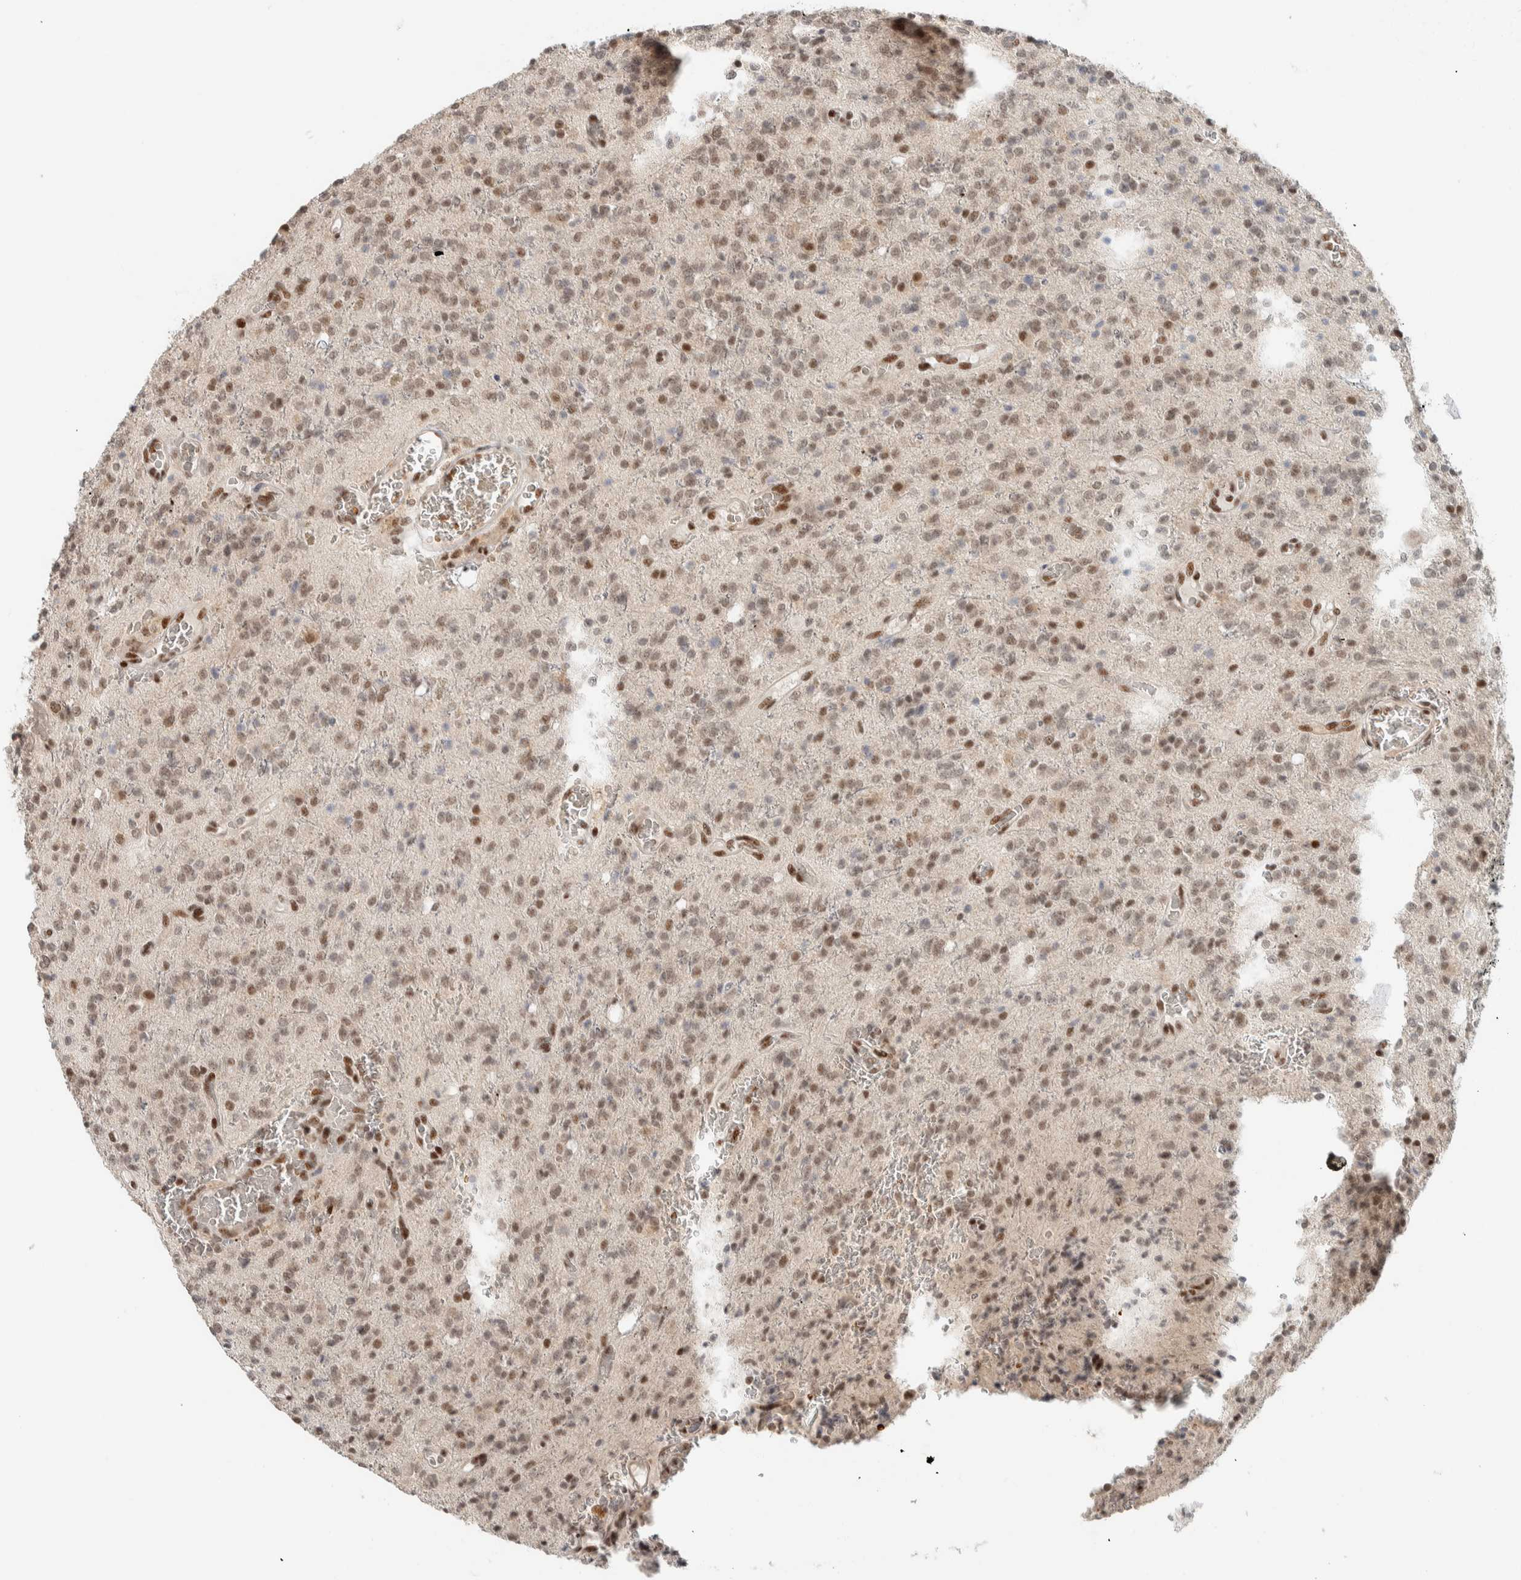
{"staining": {"intensity": "moderate", "quantity": ">75%", "location": "nuclear"}, "tissue": "glioma", "cell_type": "Tumor cells", "image_type": "cancer", "snomed": [{"axis": "morphology", "description": "Glioma, malignant, High grade"}, {"axis": "topography", "description": "Brain"}], "caption": "Moderate nuclear protein expression is identified in about >75% of tumor cells in malignant glioma (high-grade).", "gene": "ZBTB2", "patient": {"sex": "male", "age": 34}}